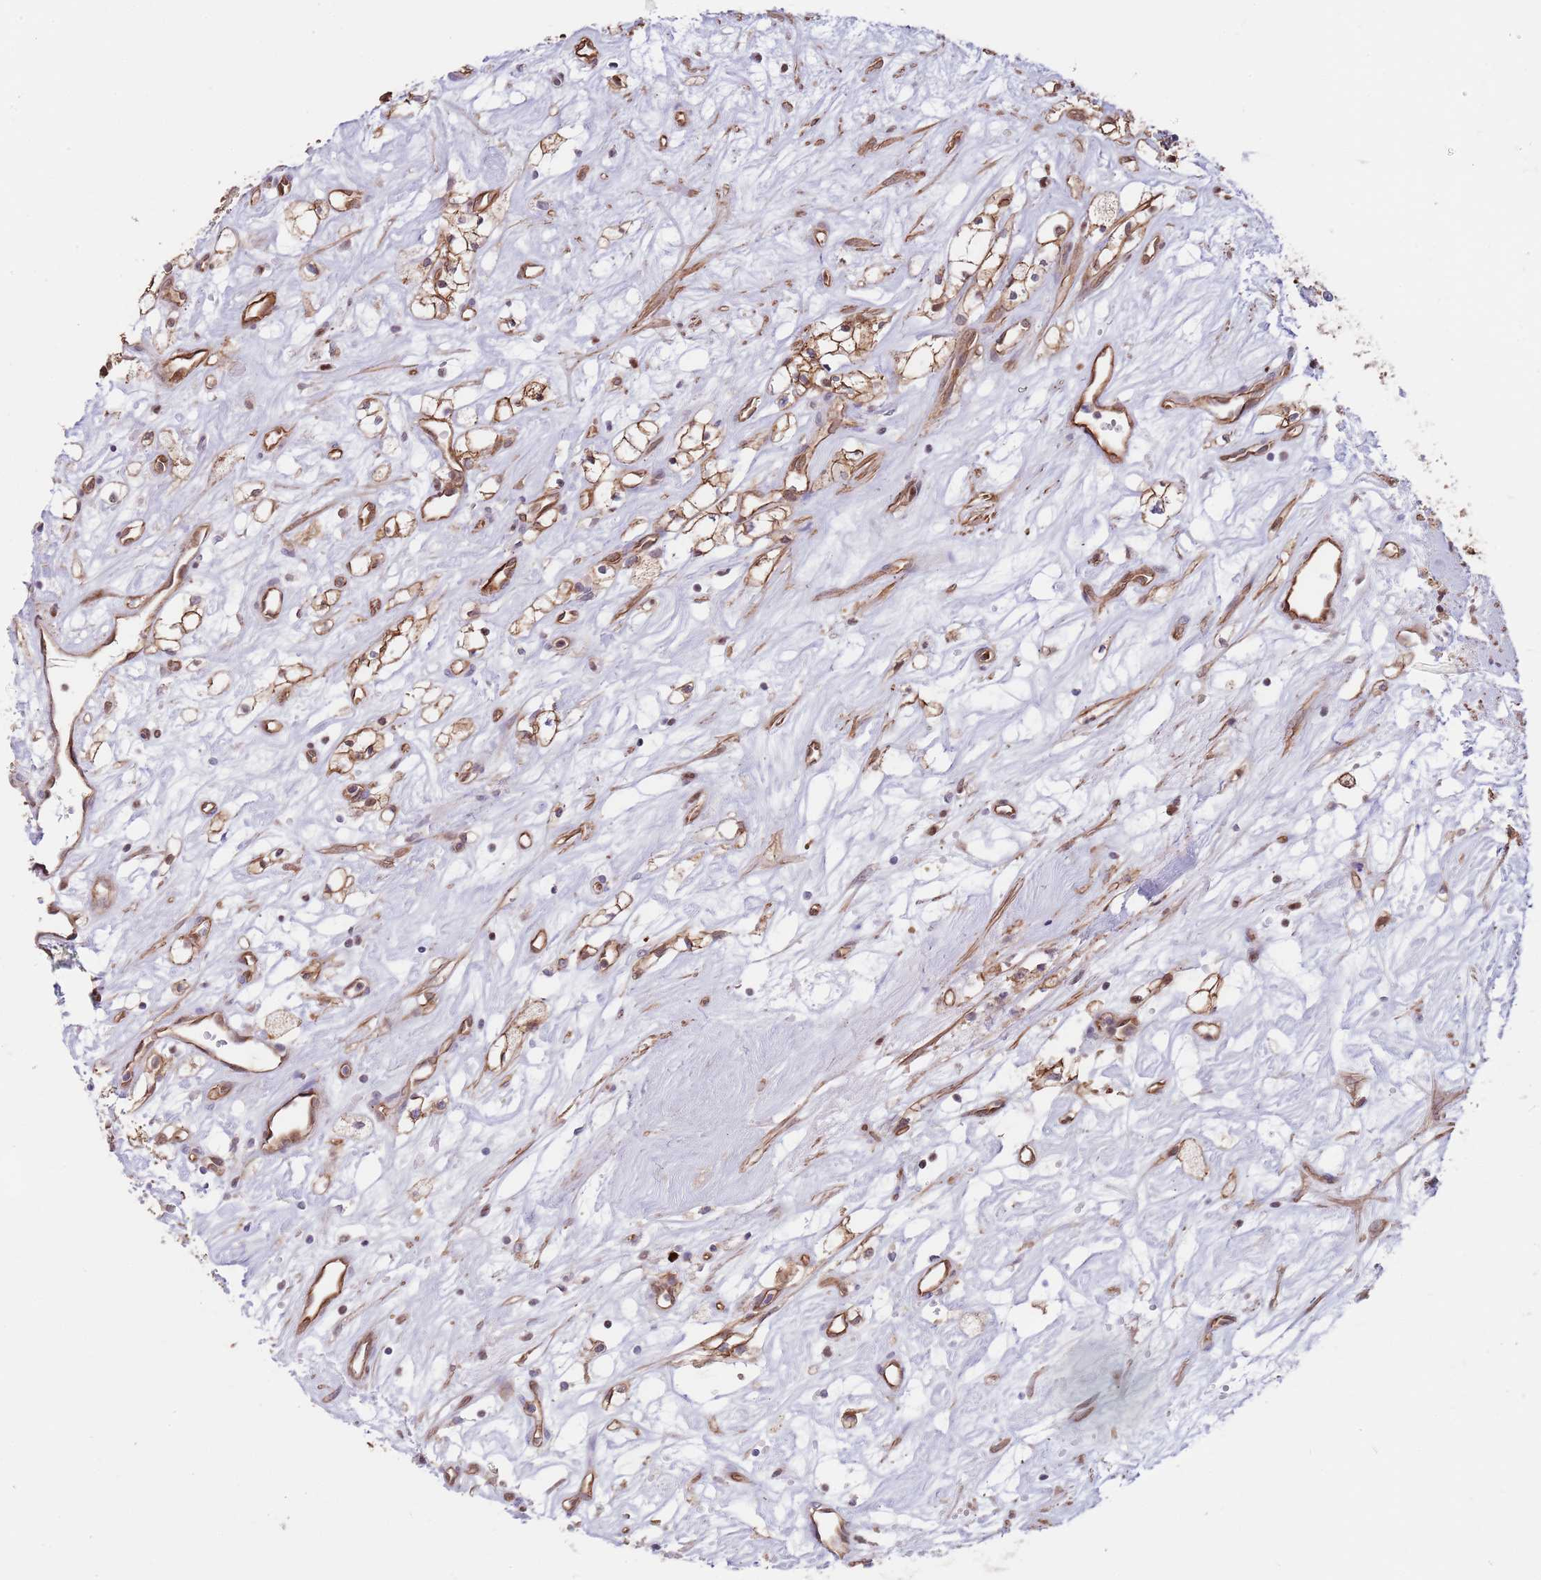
{"staining": {"intensity": "moderate", "quantity": ">75%", "location": "cytoplasmic/membranous"}, "tissue": "renal cancer", "cell_type": "Tumor cells", "image_type": "cancer", "snomed": [{"axis": "morphology", "description": "Adenocarcinoma, NOS"}, {"axis": "topography", "description": "Kidney"}], "caption": "Renal cancer stained with a protein marker exhibits moderate staining in tumor cells.", "gene": "BPNT1", "patient": {"sex": "male", "age": 59}}